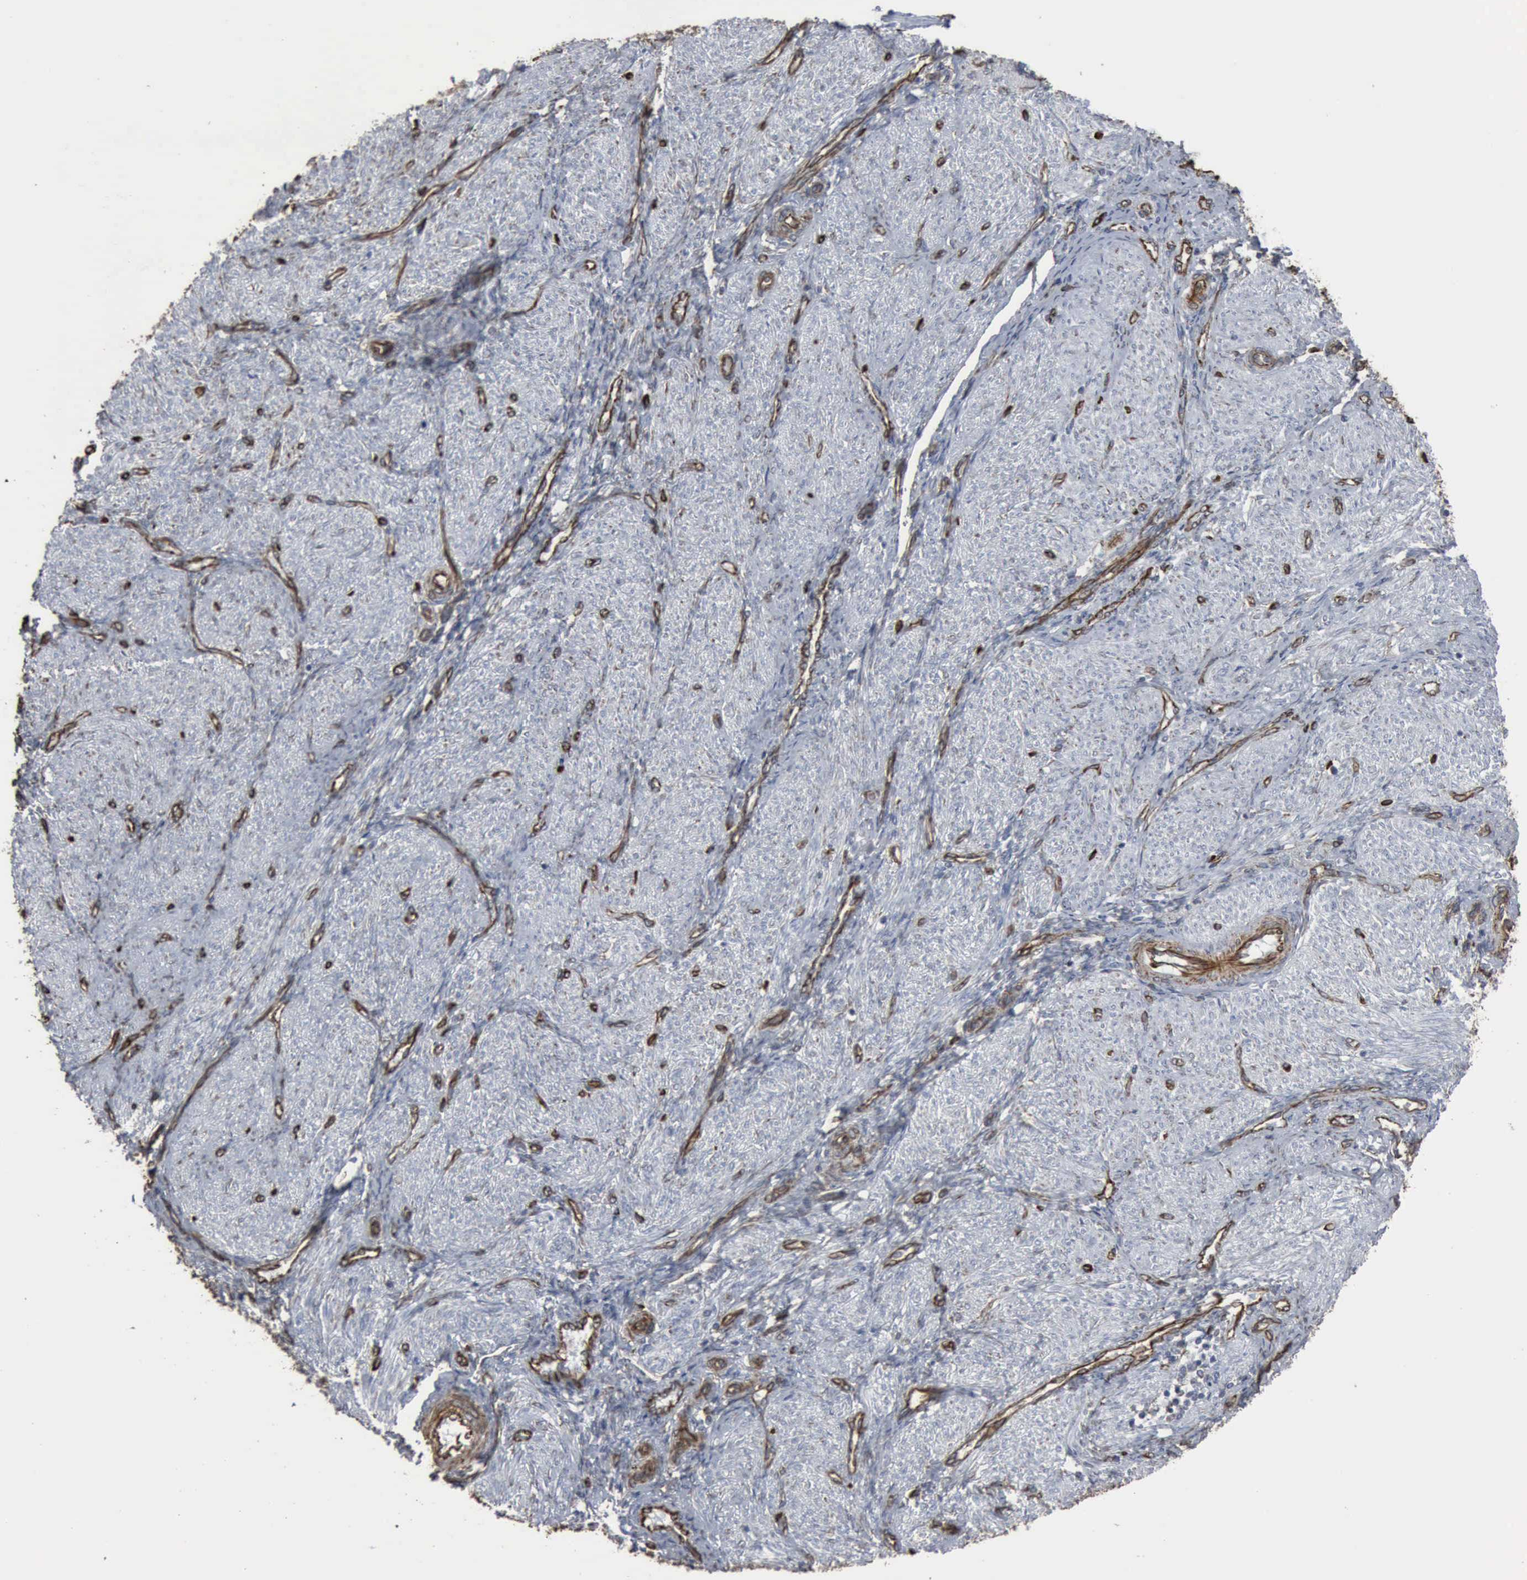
{"staining": {"intensity": "moderate", "quantity": "25%-75%", "location": "cytoplasmic/membranous"}, "tissue": "endometrium", "cell_type": "Cells in endometrial stroma", "image_type": "normal", "snomed": [{"axis": "morphology", "description": "Normal tissue, NOS"}, {"axis": "topography", "description": "Endometrium"}], "caption": "Immunohistochemistry histopathology image of benign endometrium stained for a protein (brown), which shows medium levels of moderate cytoplasmic/membranous expression in about 25%-75% of cells in endometrial stroma.", "gene": "CCNE1", "patient": {"sex": "female", "age": 36}}